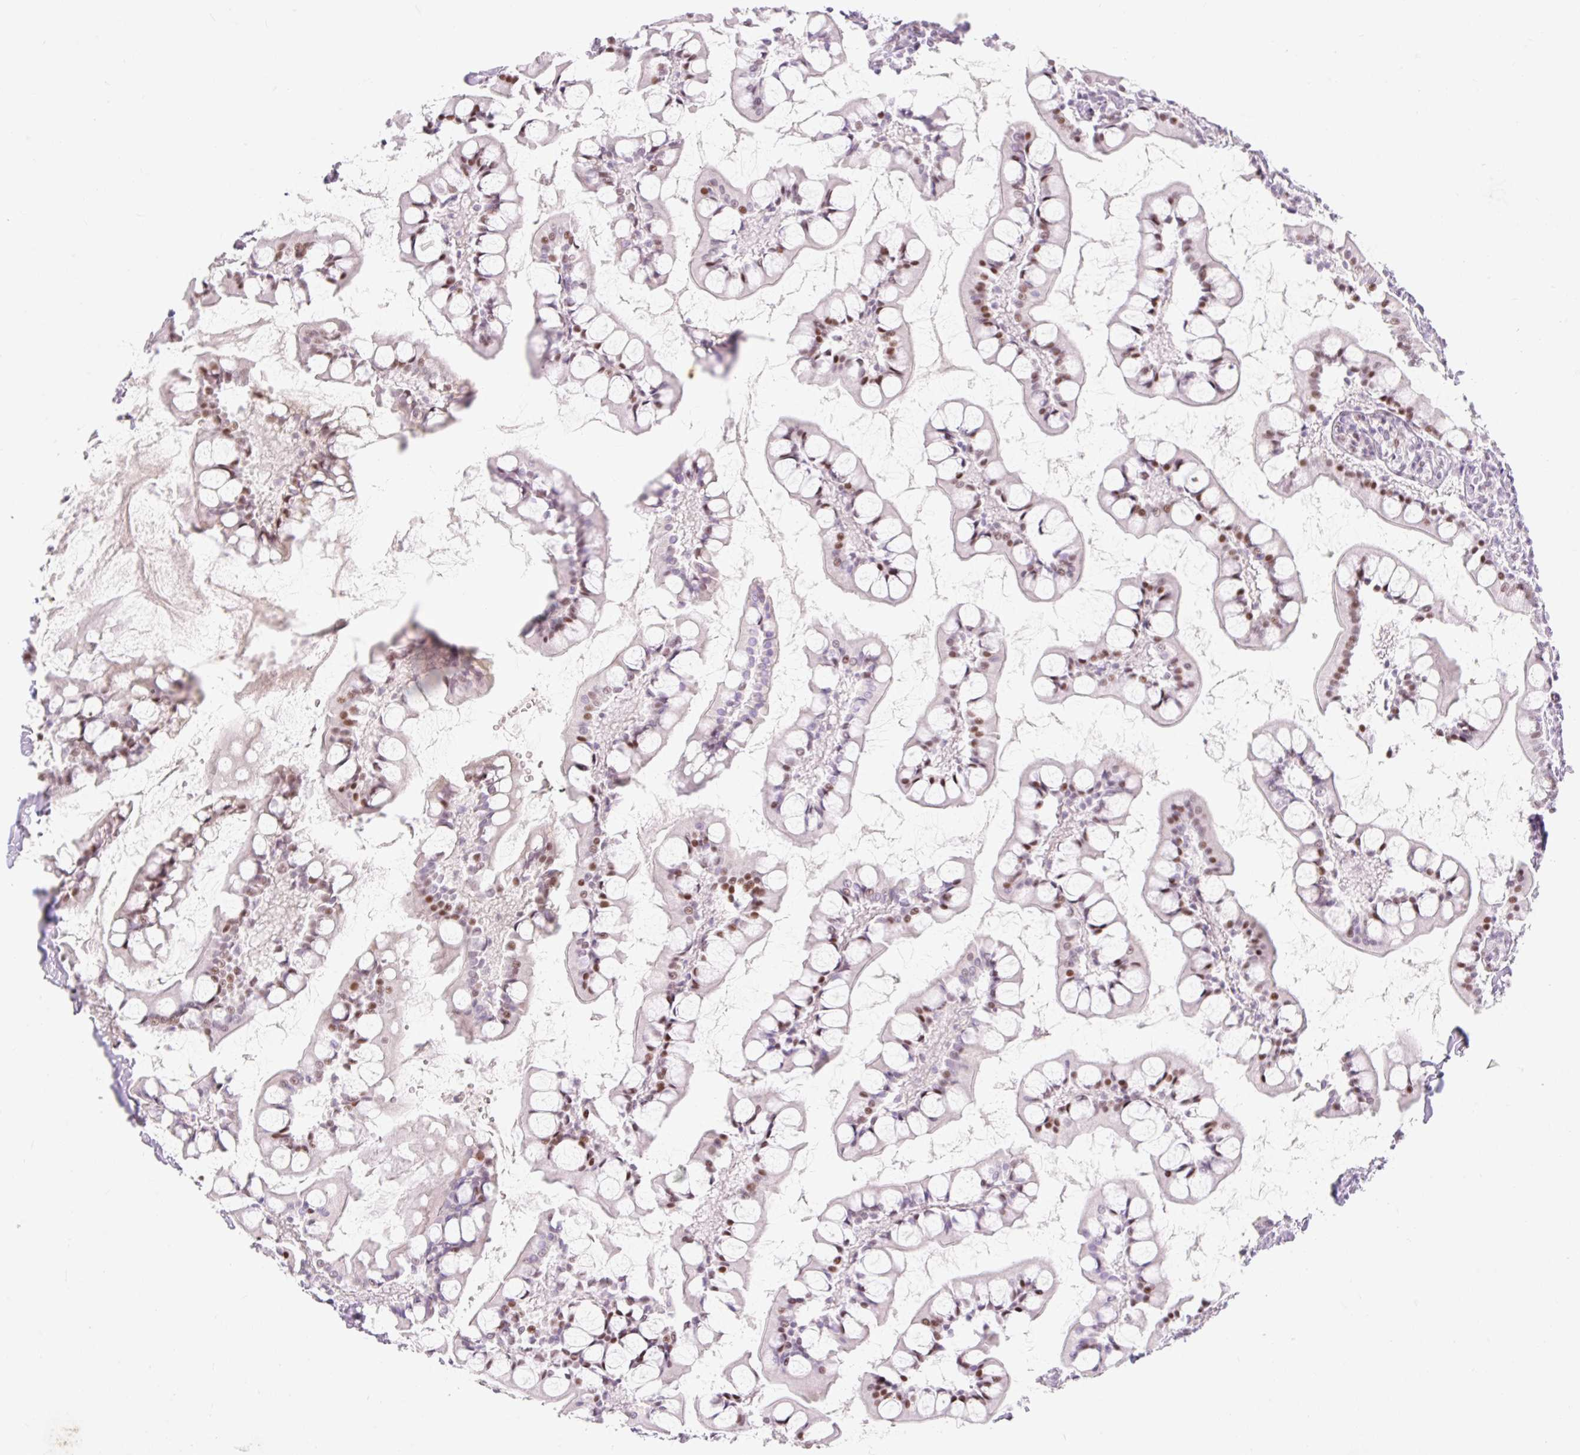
{"staining": {"intensity": "moderate", "quantity": ">75%", "location": "nuclear"}, "tissue": "small intestine", "cell_type": "Glandular cells", "image_type": "normal", "snomed": [{"axis": "morphology", "description": "Normal tissue, NOS"}, {"axis": "topography", "description": "Small intestine"}], "caption": "Immunohistochemistry (IHC) of unremarkable human small intestine demonstrates medium levels of moderate nuclear positivity in approximately >75% of glandular cells. The protein of interest is stained brown, and the nuclei are stained in blue (DAB IHC with brightfield microscopy, high magnification).", "gene": "H2BW1", "patient": {"sex": "male", "age": 52}}